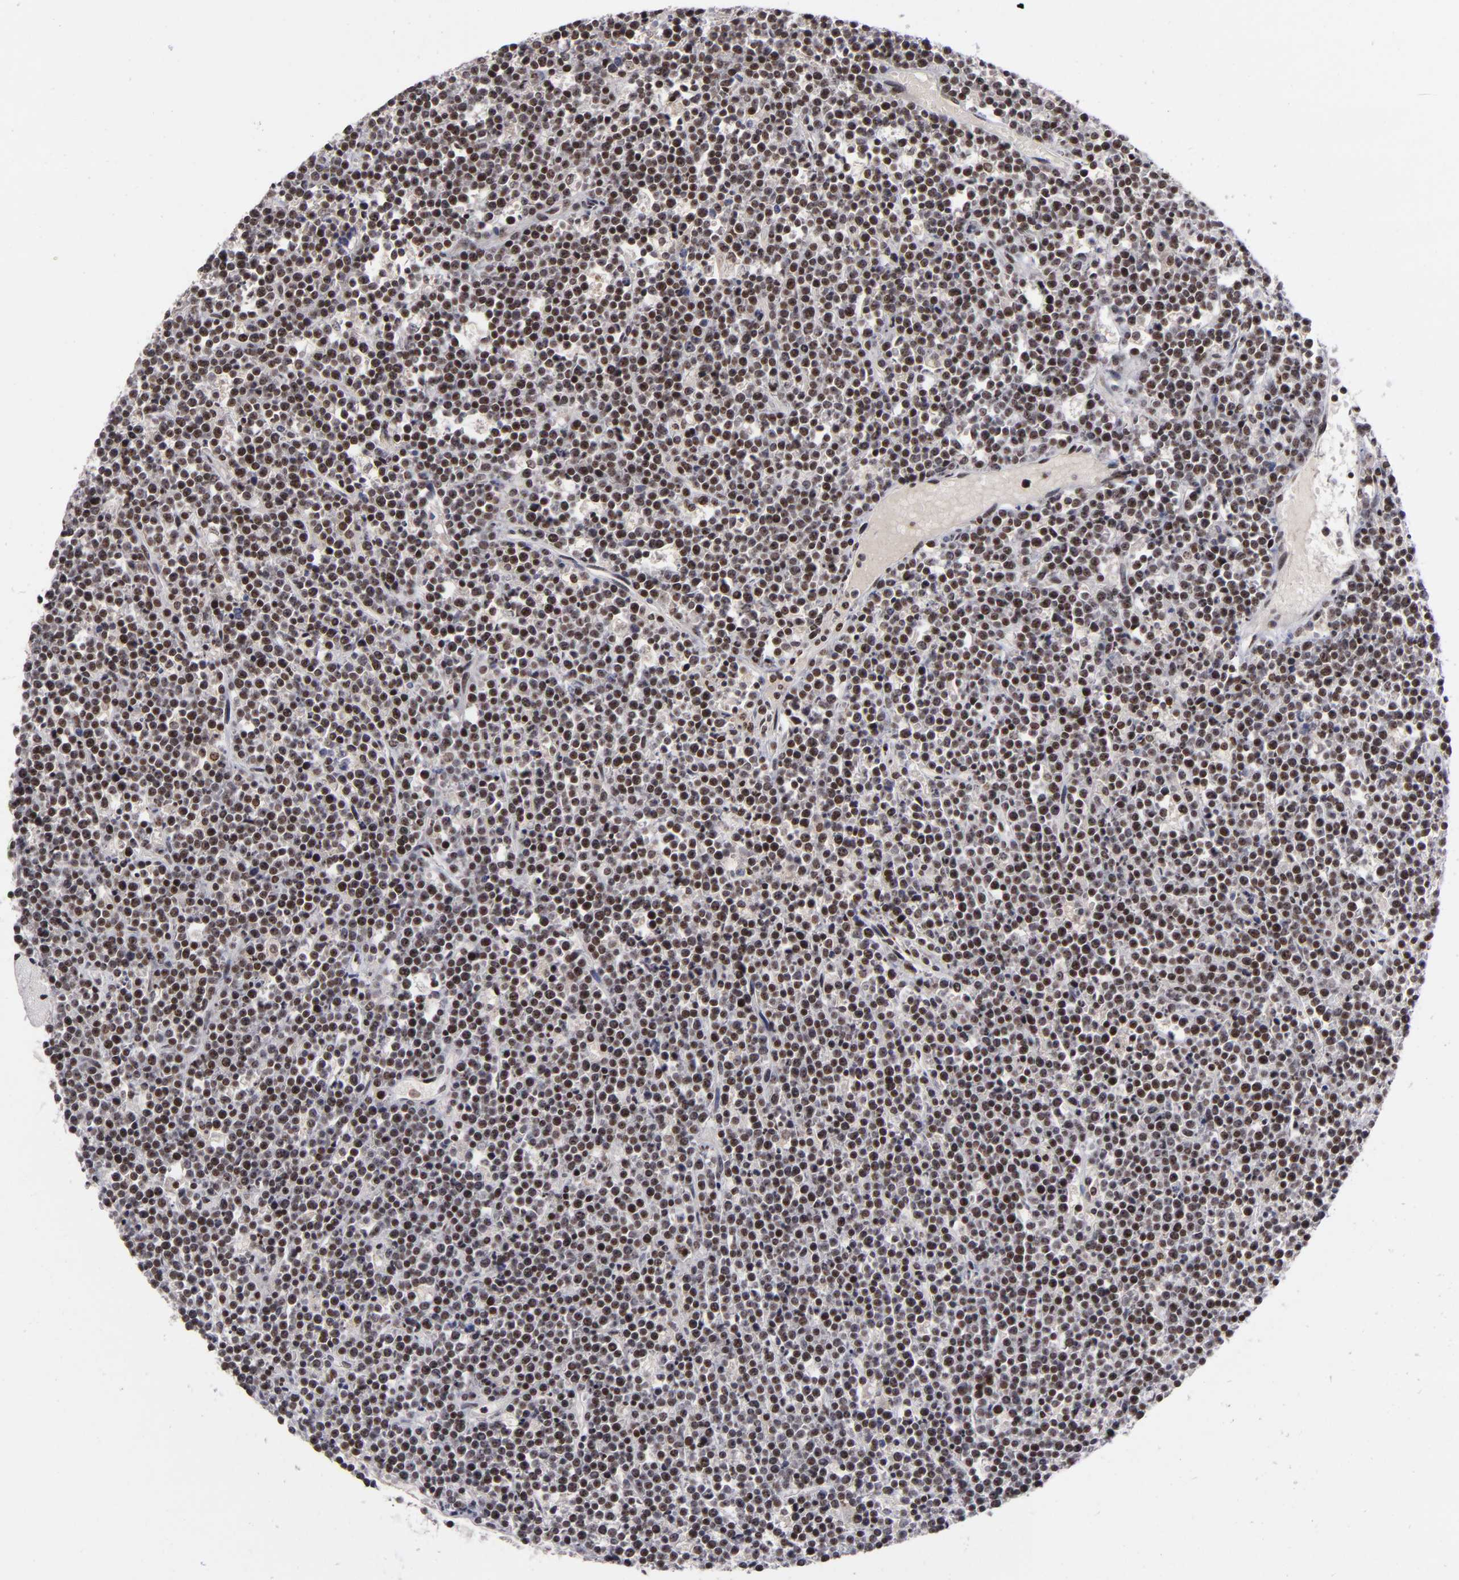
{"staining": {"intensity": "weak", "quantity": "<25%", "location": "cytoplasmic/membranous,nuclear"}, "tissue": "lymphoma", "cell_type": "Tumor cells", "image_type": "cancer", "snomed": [{"axis": "morphology", "description": "Malignant lymphoma, non-Hodgkin's type, High grade"}, {"axis": "topography", "description": "Ovary"}], "caption": "Immunohistochemical staining of malignant lymphoma, non-Hodgkin's type (high-grade) exhibits no significant staining in tumor cells. Nuclei are stained in blue.", "gene": "PCNX4", "patient": {"sex": "female", "age": 56}}